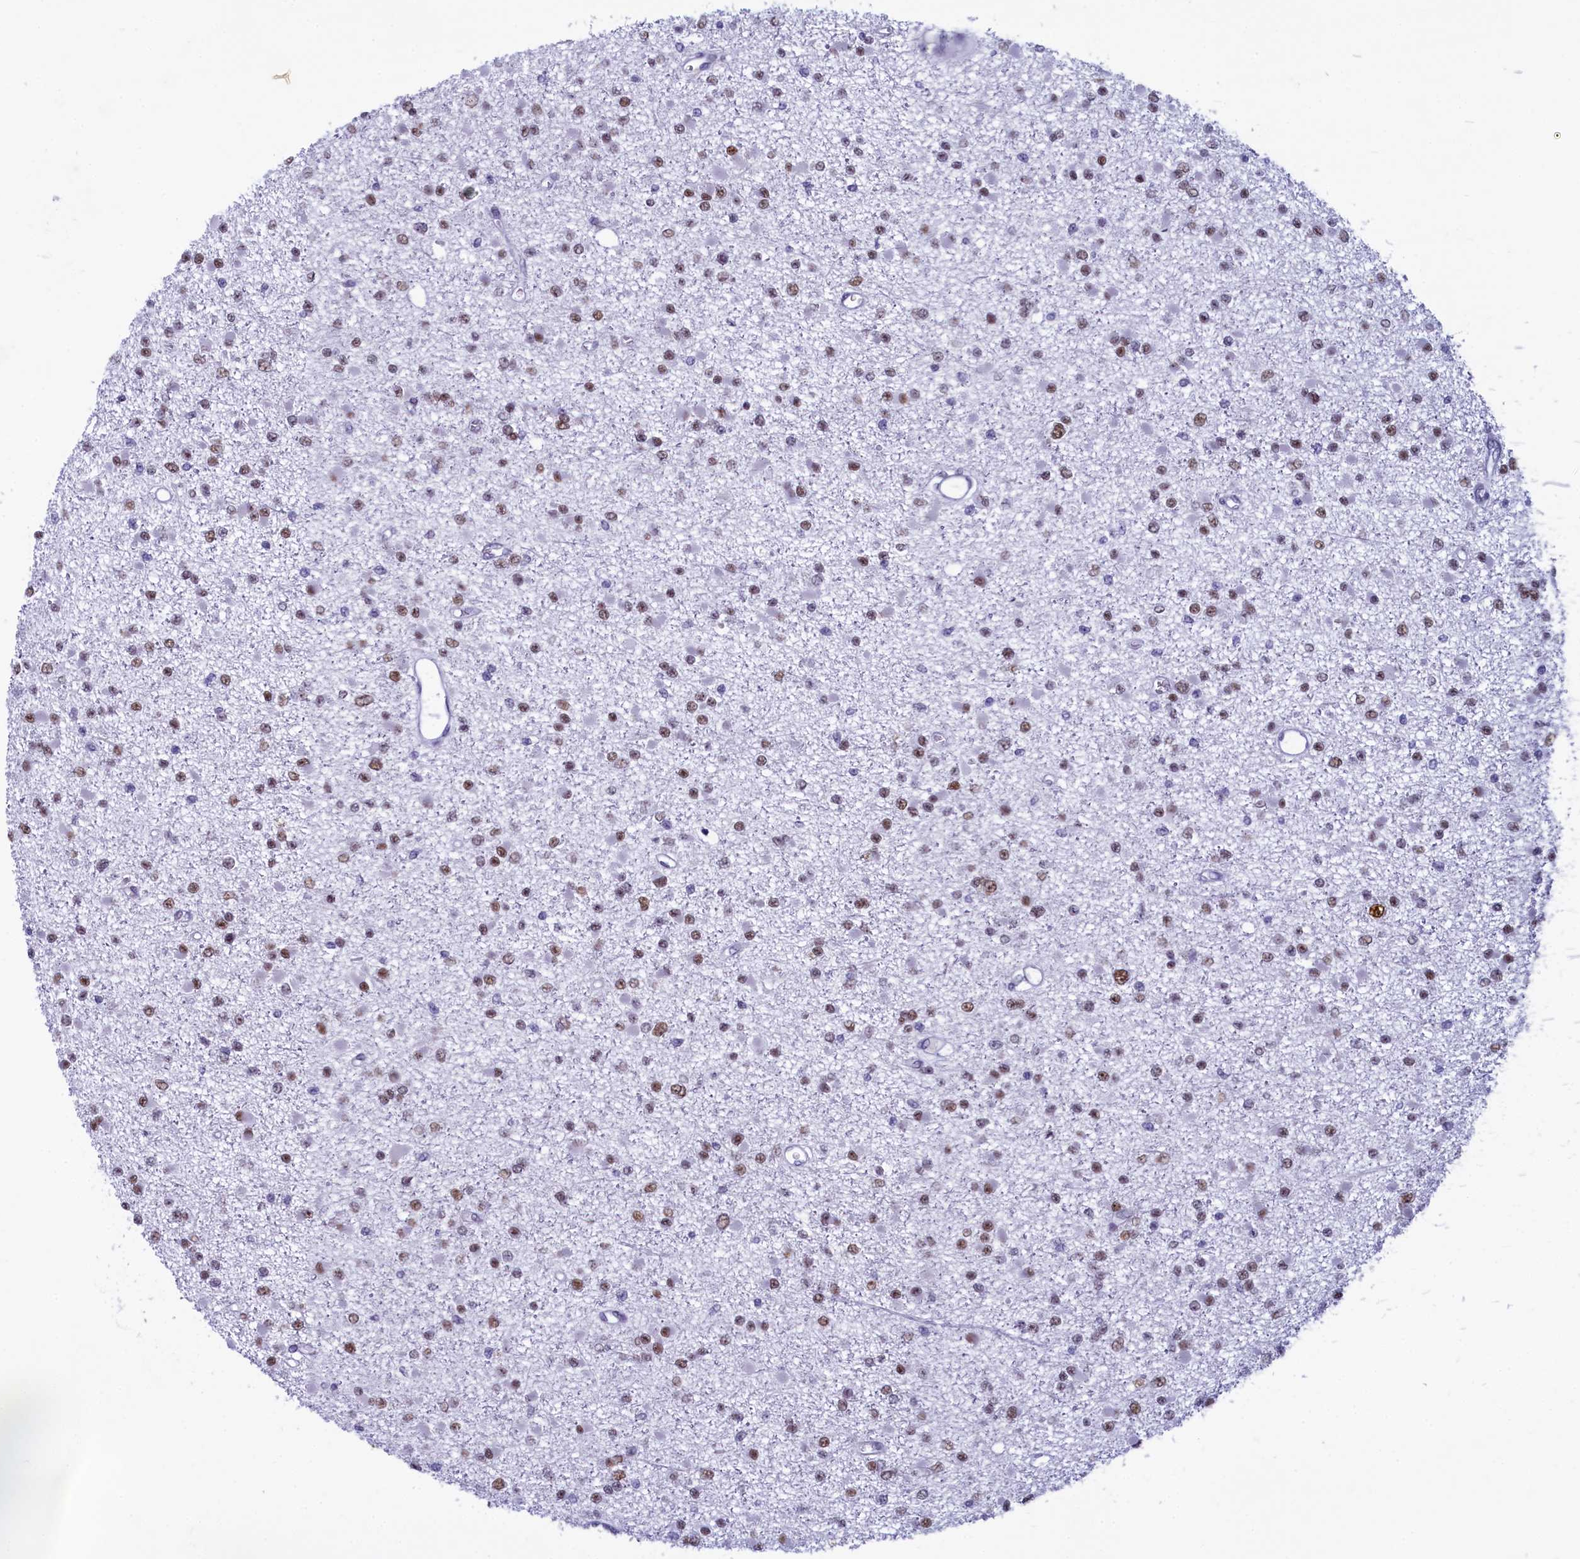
{"staining": {"intensity": "moderate", "quantity": ">75%", "location": "nuclear"}, "tissue": "glioma", "cell_type": "Tumor cells", "image_type": "cancer", "snomed": [{"axis": "morphology", "description": "Glioma, malignant, Low grade"}, {"axis": "topography", "description": "Brain"}], "caption": "Immunohistochemistry of human glioma displays medium levels of moderate nuclear positivity in approximately >75% of tumor cells.", "gene": "SUGP2", "patient": {"sex": "female", "age": 22}}